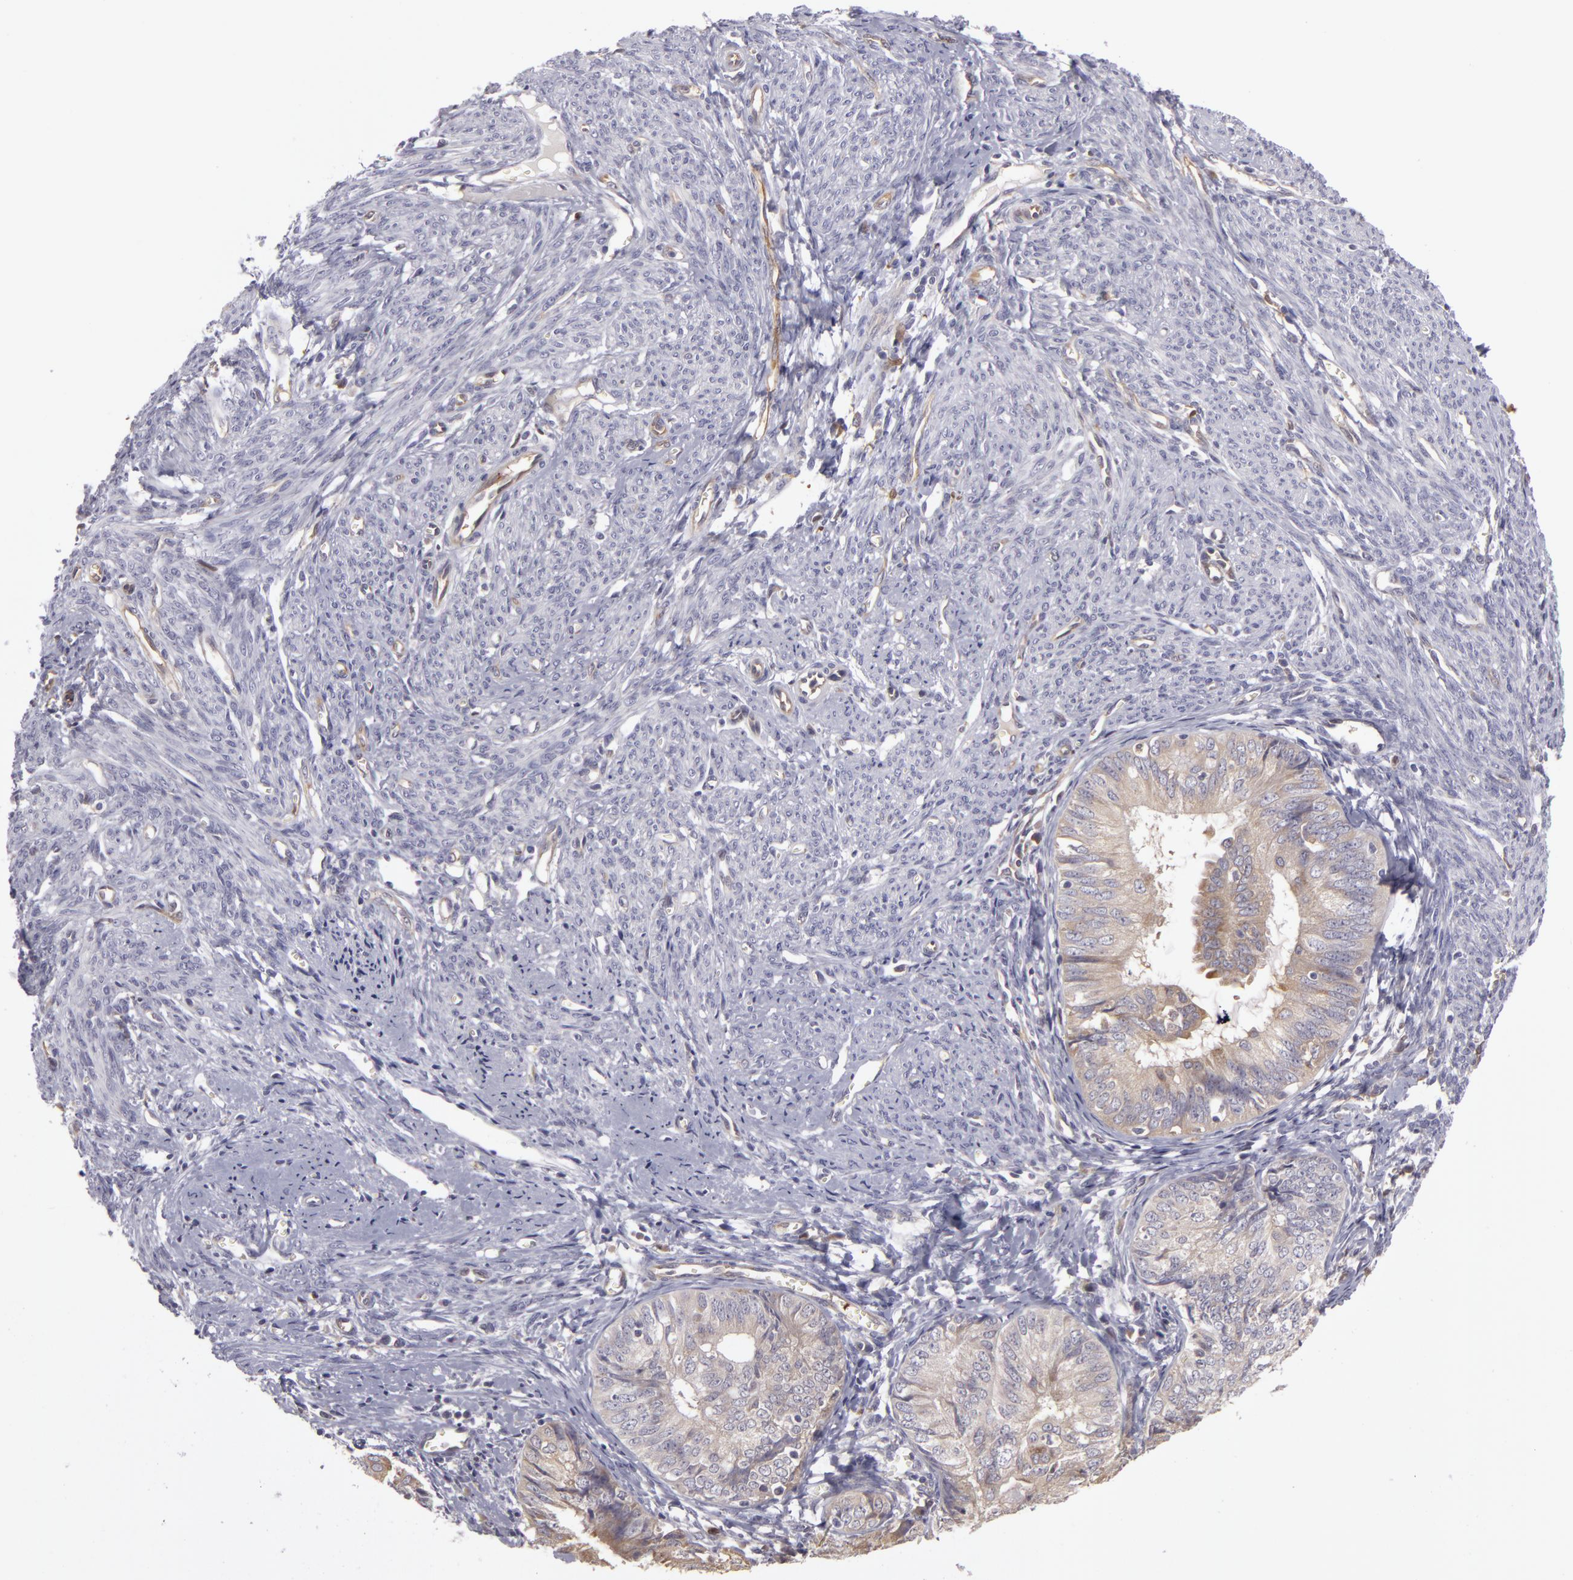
{"staining": {"intensity": "weak", "quantity": "<25%", "location": "cytoplasmic/membranous"}, "tissue": "endometrial cancer", "cell_type": "Tumor cells", "image_type": "cancer", "snomed": [{"axis": "morphology", "description": "Adenocarcinoma, NOS"}, {"axis": "topography", "description": "Endometrium"}], "caption": "Immunohistochemistry of human endometrial cancer exhibits no staining in tumor cells.", "gene": "ZNF229", "patient": {"sex": "female", "age": 66}}